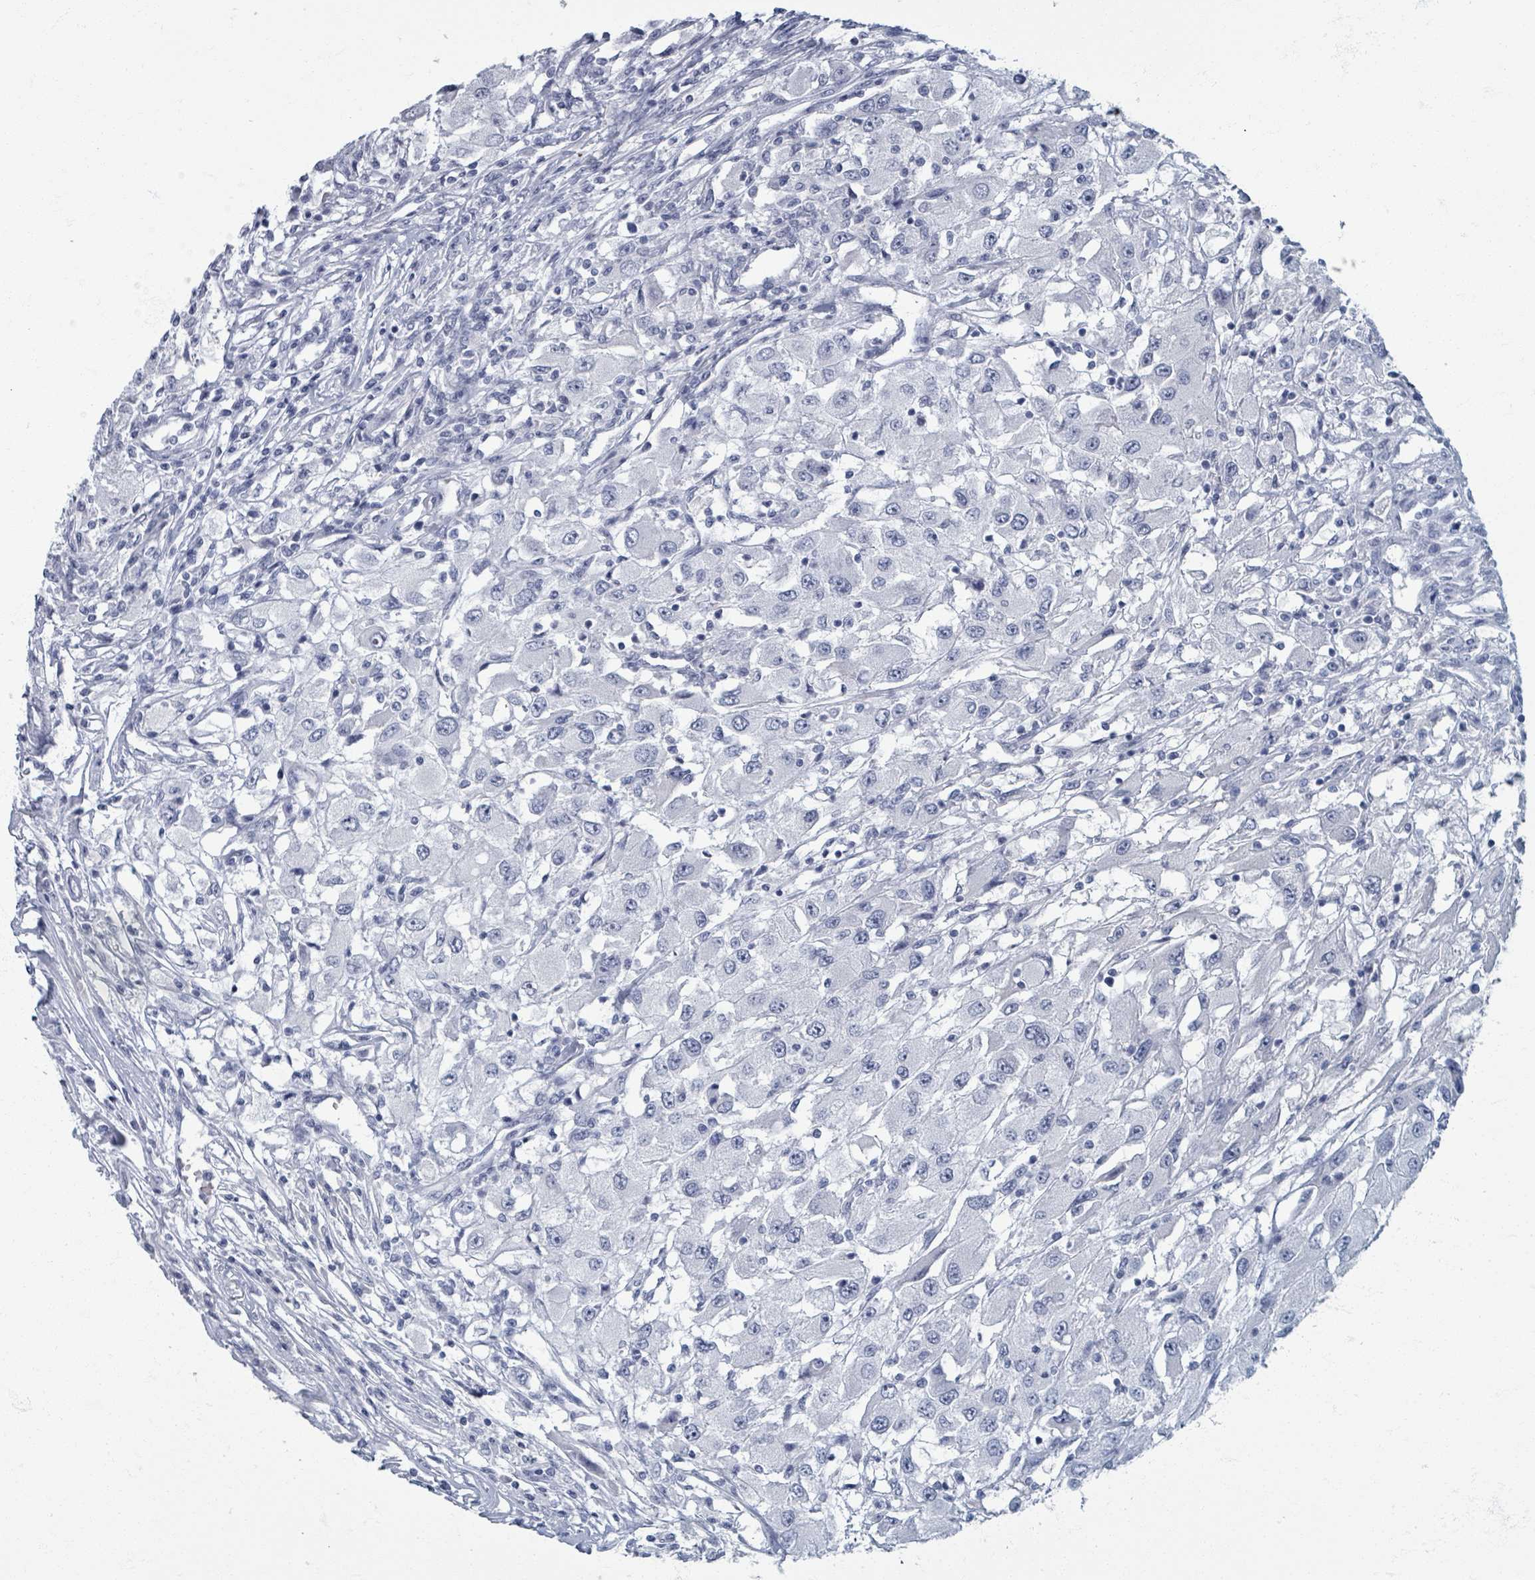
{"staining": {"intensity": "negative", "quantity": "none", "location": "none"}, "tissue": "renal cancer", "cell_type": "Tumor cells", "image_type": "cancer", "snomed": [{"axis": "morphology", "description": "Adenocarcinoma, NOS"}, {"axis": "topography", "description": "Kidney"}], "caption": "Tumor cells are negative for brown protein staining in renal cancer (adenocarcinoma).", "gene": "TAS2R1", "patient": {"sex": "female", "age": 67}}